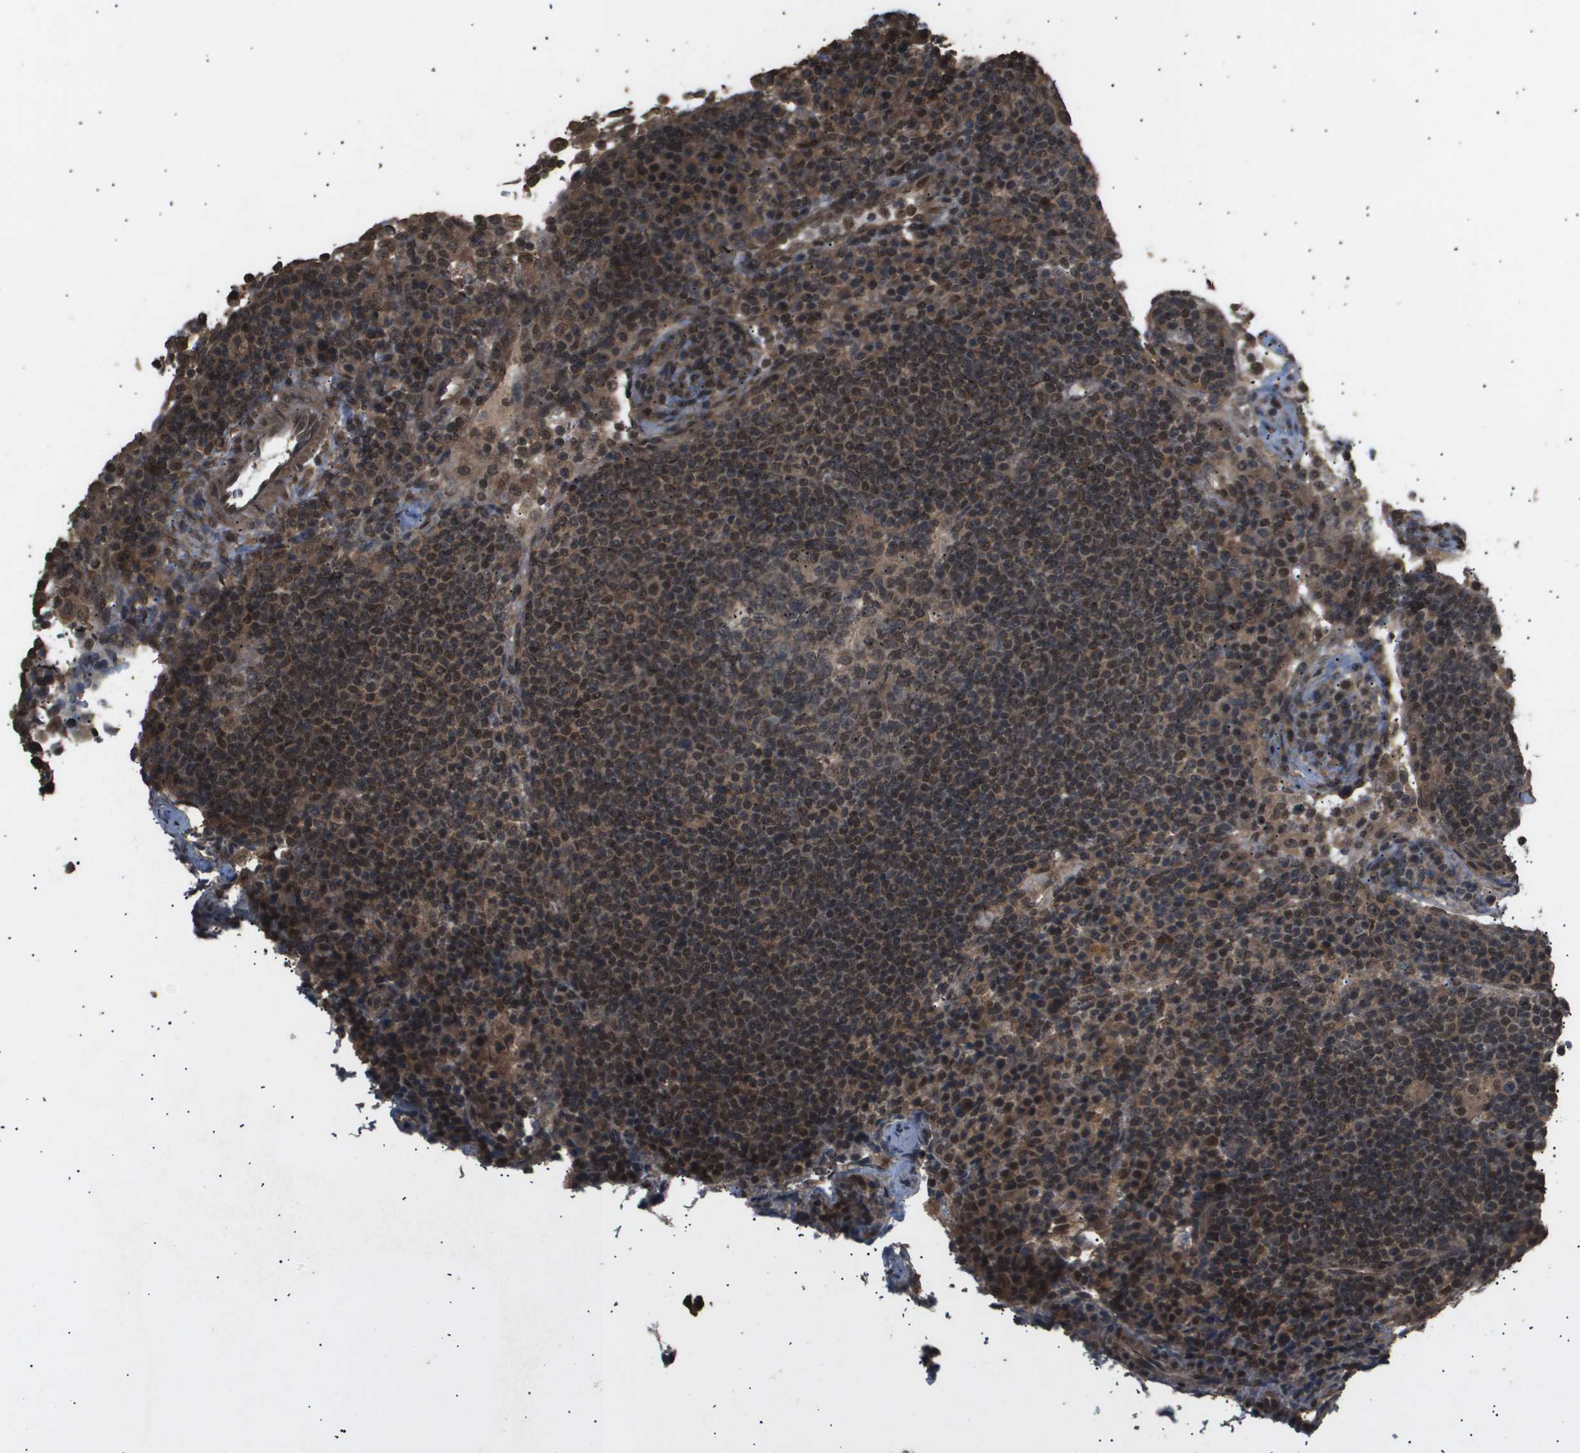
{"staining": {"intensity": "moderate", "quantity": "25%-75%", "location": "nuclear"}, "tissue": "lymph node", "cell_type": "Germinal center cells", "image_type": "normal", "snomed": [{"axis": "morphology", "description": "Normal tissue, NOS"}, {"axis": "morphology", "description": "Squamous cell carcinoma, metastatic, NOS"}, {"axis": "topography", "description": "Lymph node"}], "caption": "Moderate nuclear protein positivity is identified in approximately 25%-75% of germinal center cells in lymph node. (brown staining indicates protein expression, while blue staining denotes nuclei).", "gene": "ING1", "patient": {"sex": "female", "age": 53}}